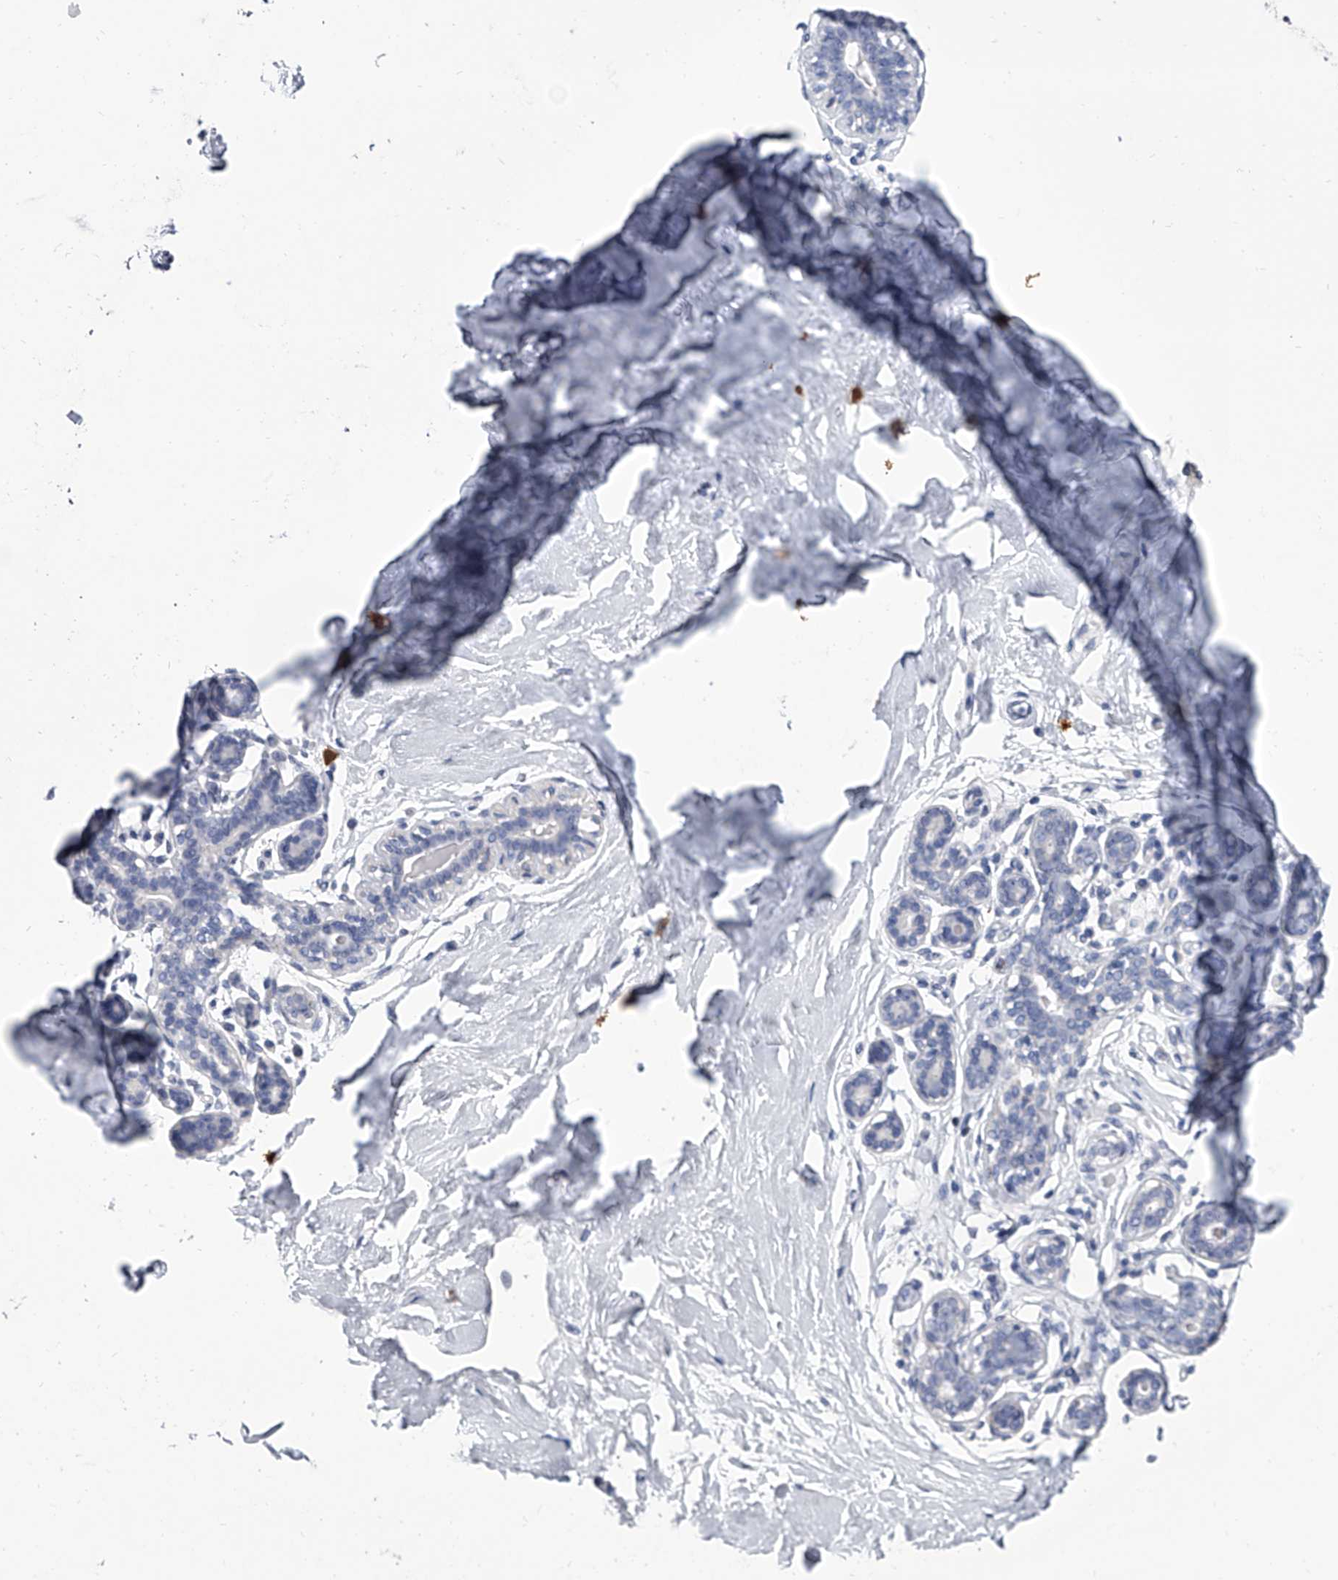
{"staining": {"intensity": "negative", "quantity": "none", "location": "none"}, "tissue": "breast", "cell_type": "Adipocytes", "image_type": "normal", "snomed": [{"axis": "morphology", "description": "Normal tissue, NOS"}, {"axis": "morphology", "description": "Adenoma, NOS"}, {"axis": "topography", "description": "Breast"}], "caption": "There is no significant expression in adipocytes of breast. The staining is performed using DAB brown chromogen with nuclei counter-stained in using hematoxylin.", "gene": "SERPINB9", "patient": {"sex": "female", "age": 23}}